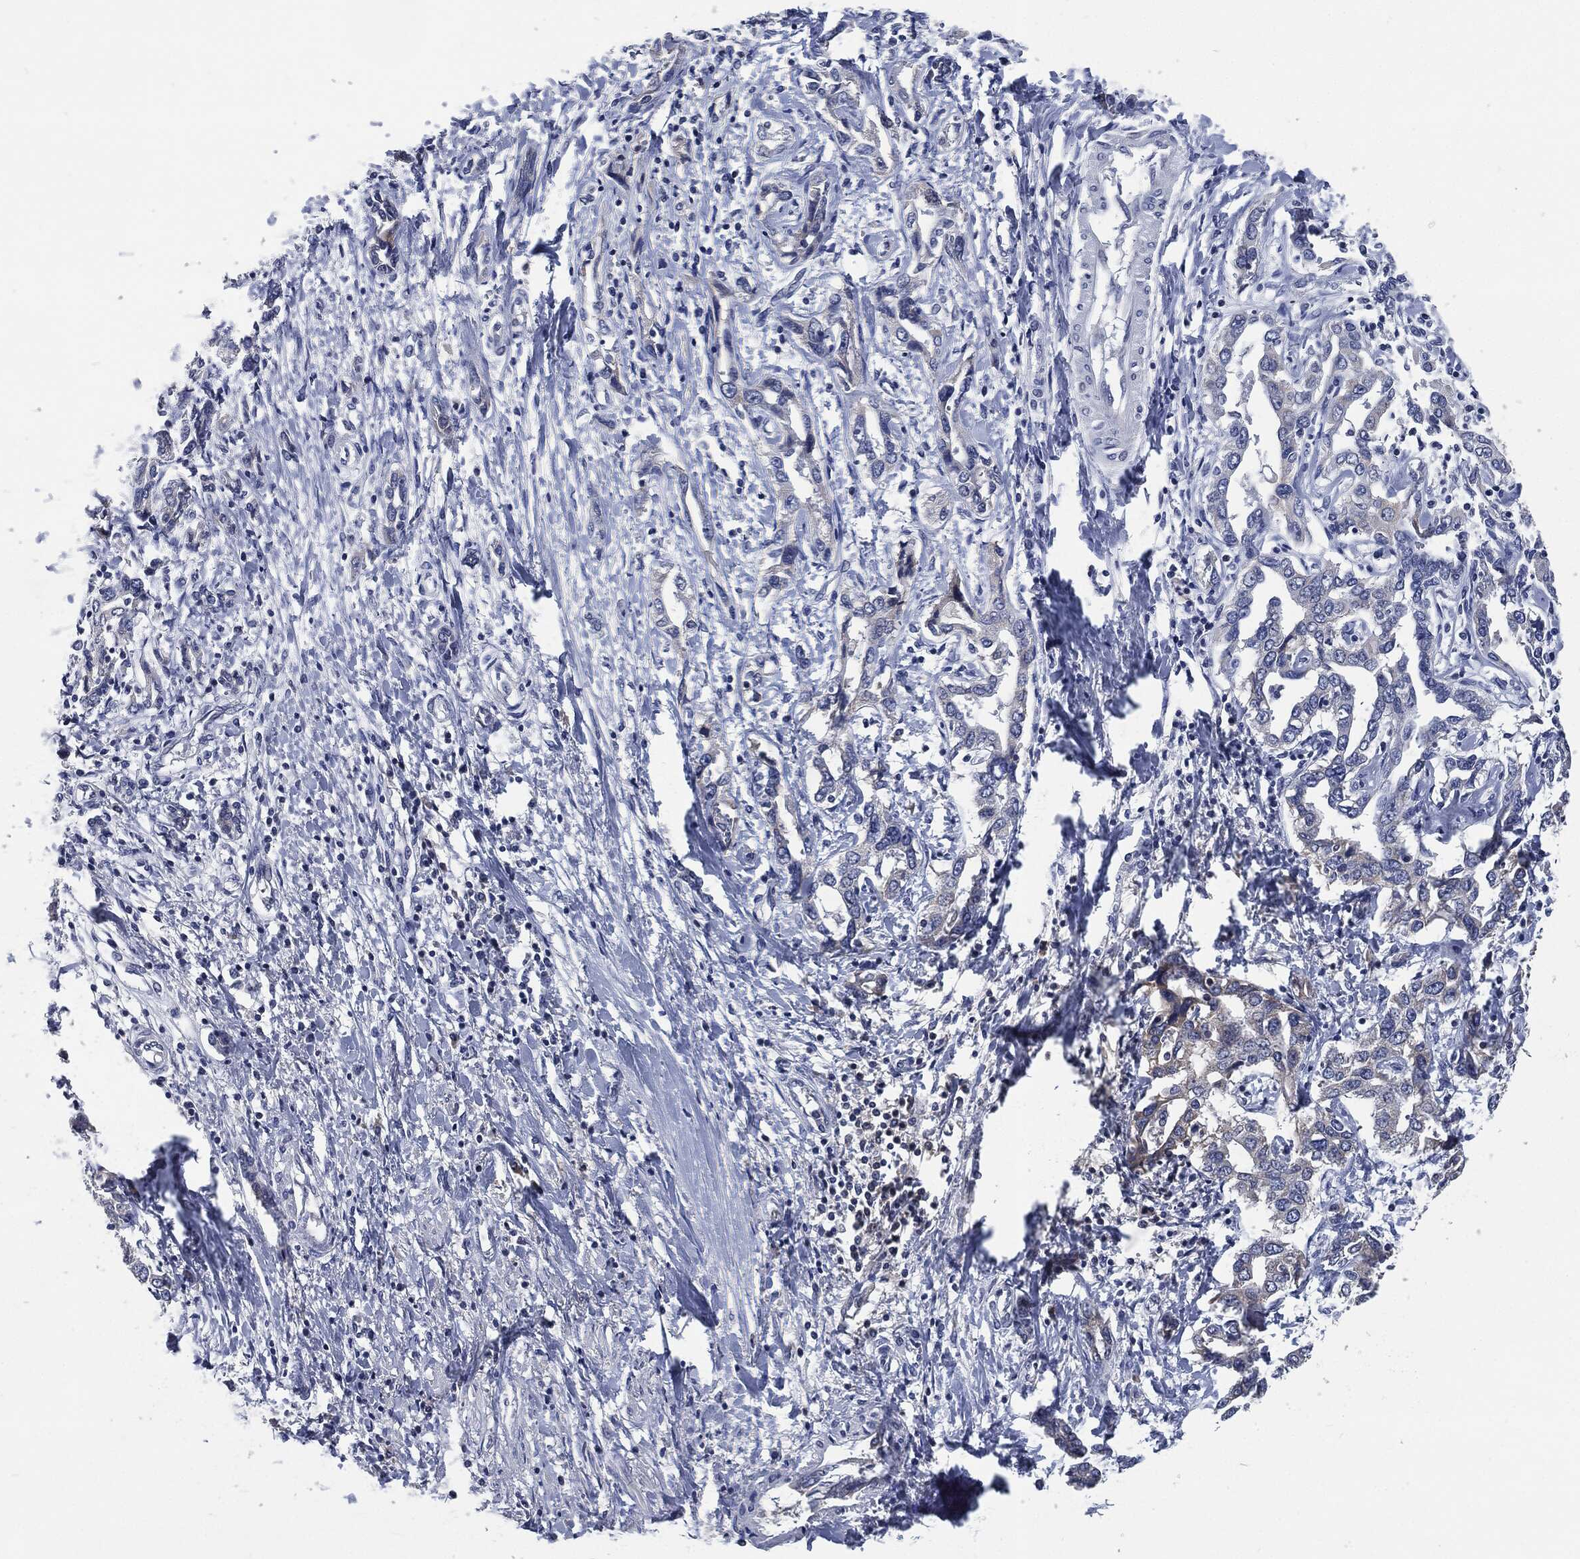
{"staining": {"intensity": "weak", "quantity": "<25%", "location": "cytoplasmic/membranous"}, "tissue": "liver cancer", "cell_type": "Tumor cells", "image_type": "cancer", "snomed": [{"axis": "morphology", "description": "Cholangiocarcinoma"}, {"axis": "topography", "description": "Liver"}], "caption": "This micrograph is of liver cancer stained with immunohistochemistry (IHC) to label a protein in brown with the nuclei are counter-stained blue. There is no staining in tumor cells.", "gene": "IL2RG", "patient": {"sex": "male", "age": 59}}